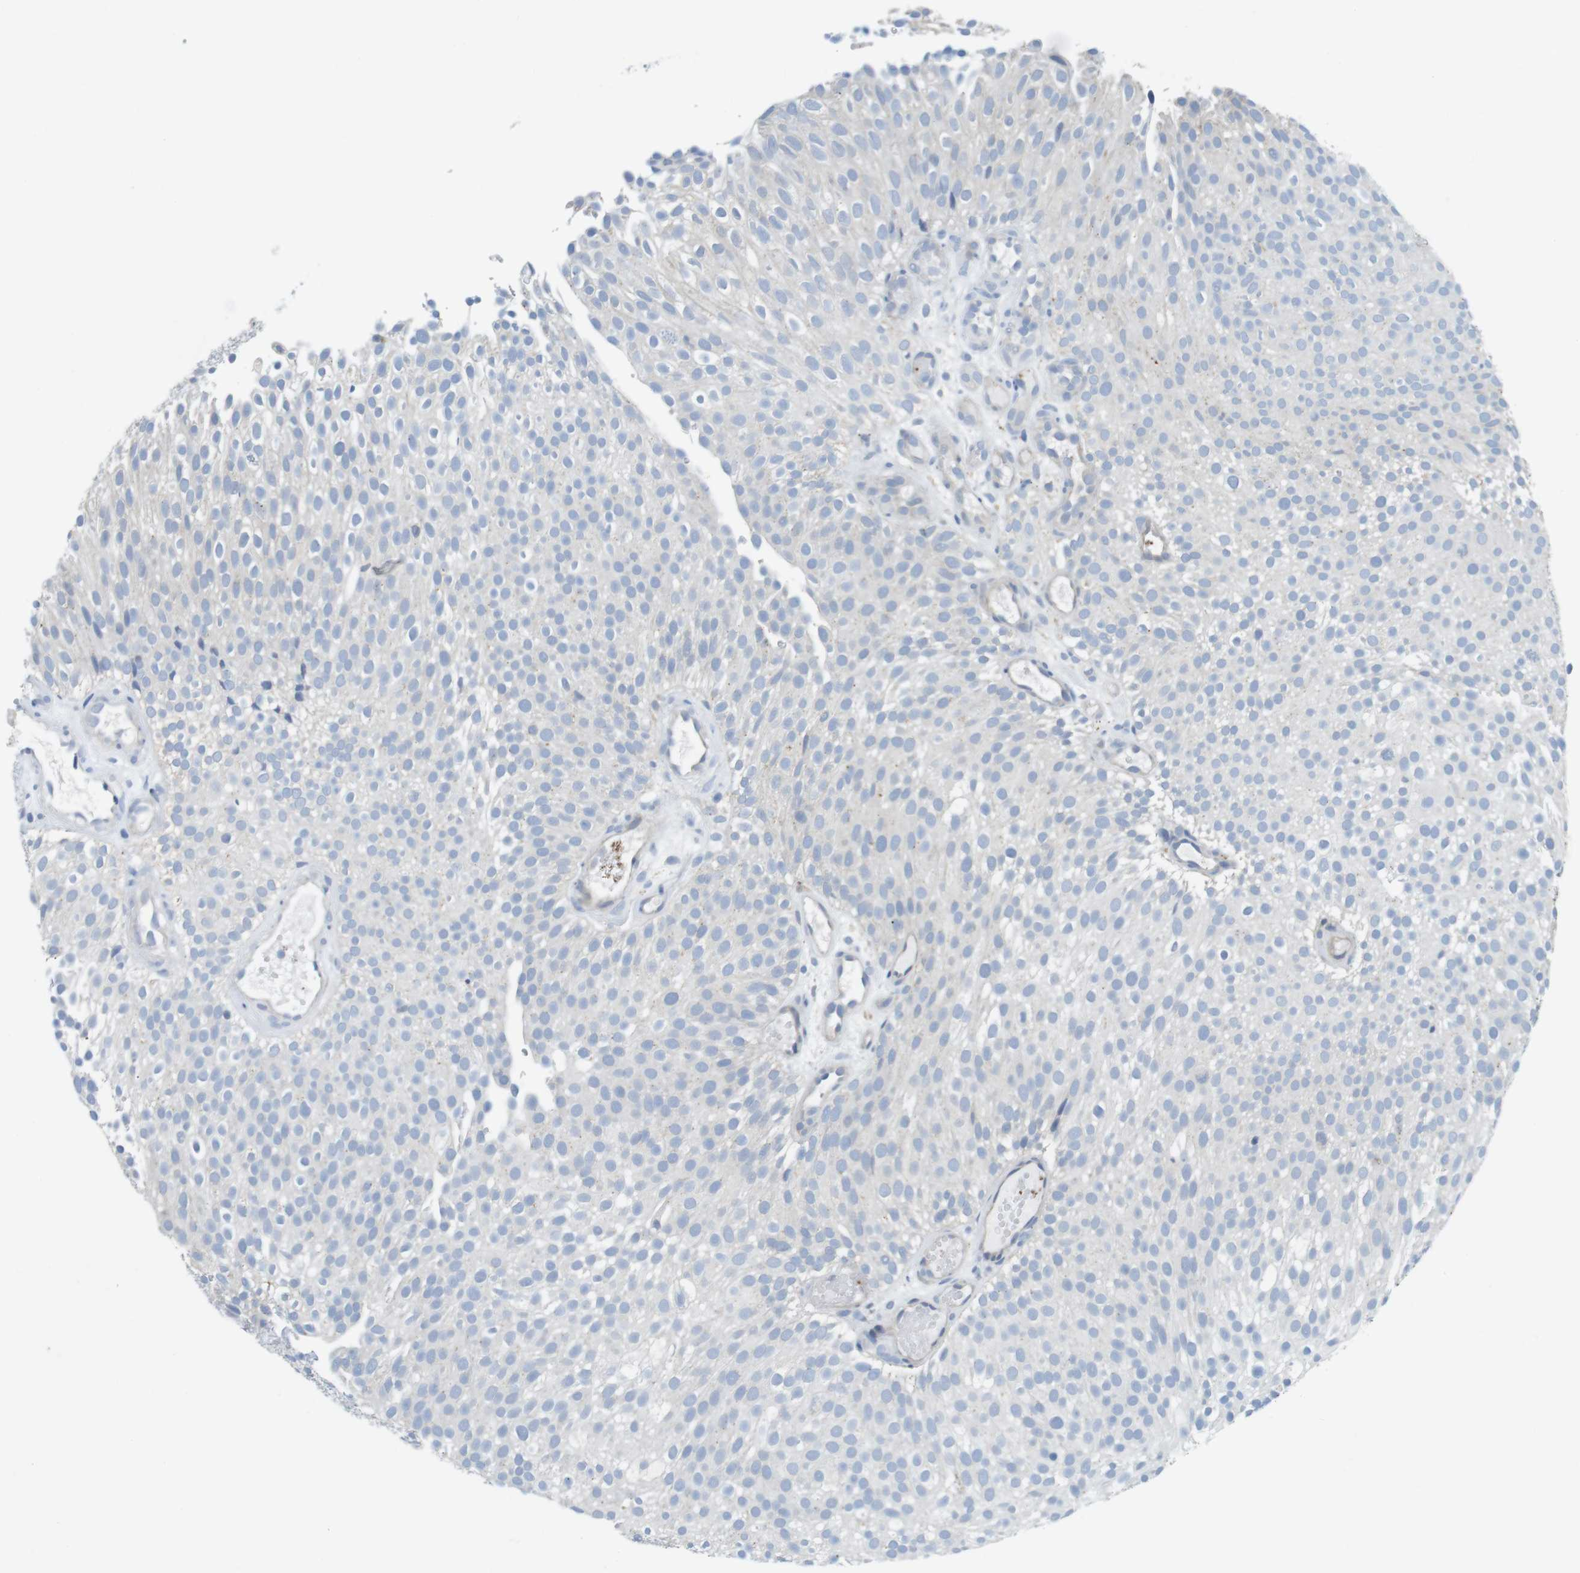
{"staining": {"intensity": "negative", "quantity": "none", "location": "none"}, "tissue": "urothelial cancer", "cell_type": "Tumor cells", "image_type": "cancer", "snomed": [{"axis": "morphology", "description": "Urothelial carcinoma, Low grade"}, {"axis": "topography", "description": "Urinary bladder"}], "caption": "This image is of urothelial cancer stained with immunohistochemistry to label a protein in brown with the nuclei are counter-stained blue. There is no staining in tumor cells.", "gene": "CASP2", "patient": {"sex": "male", "age": 78}}